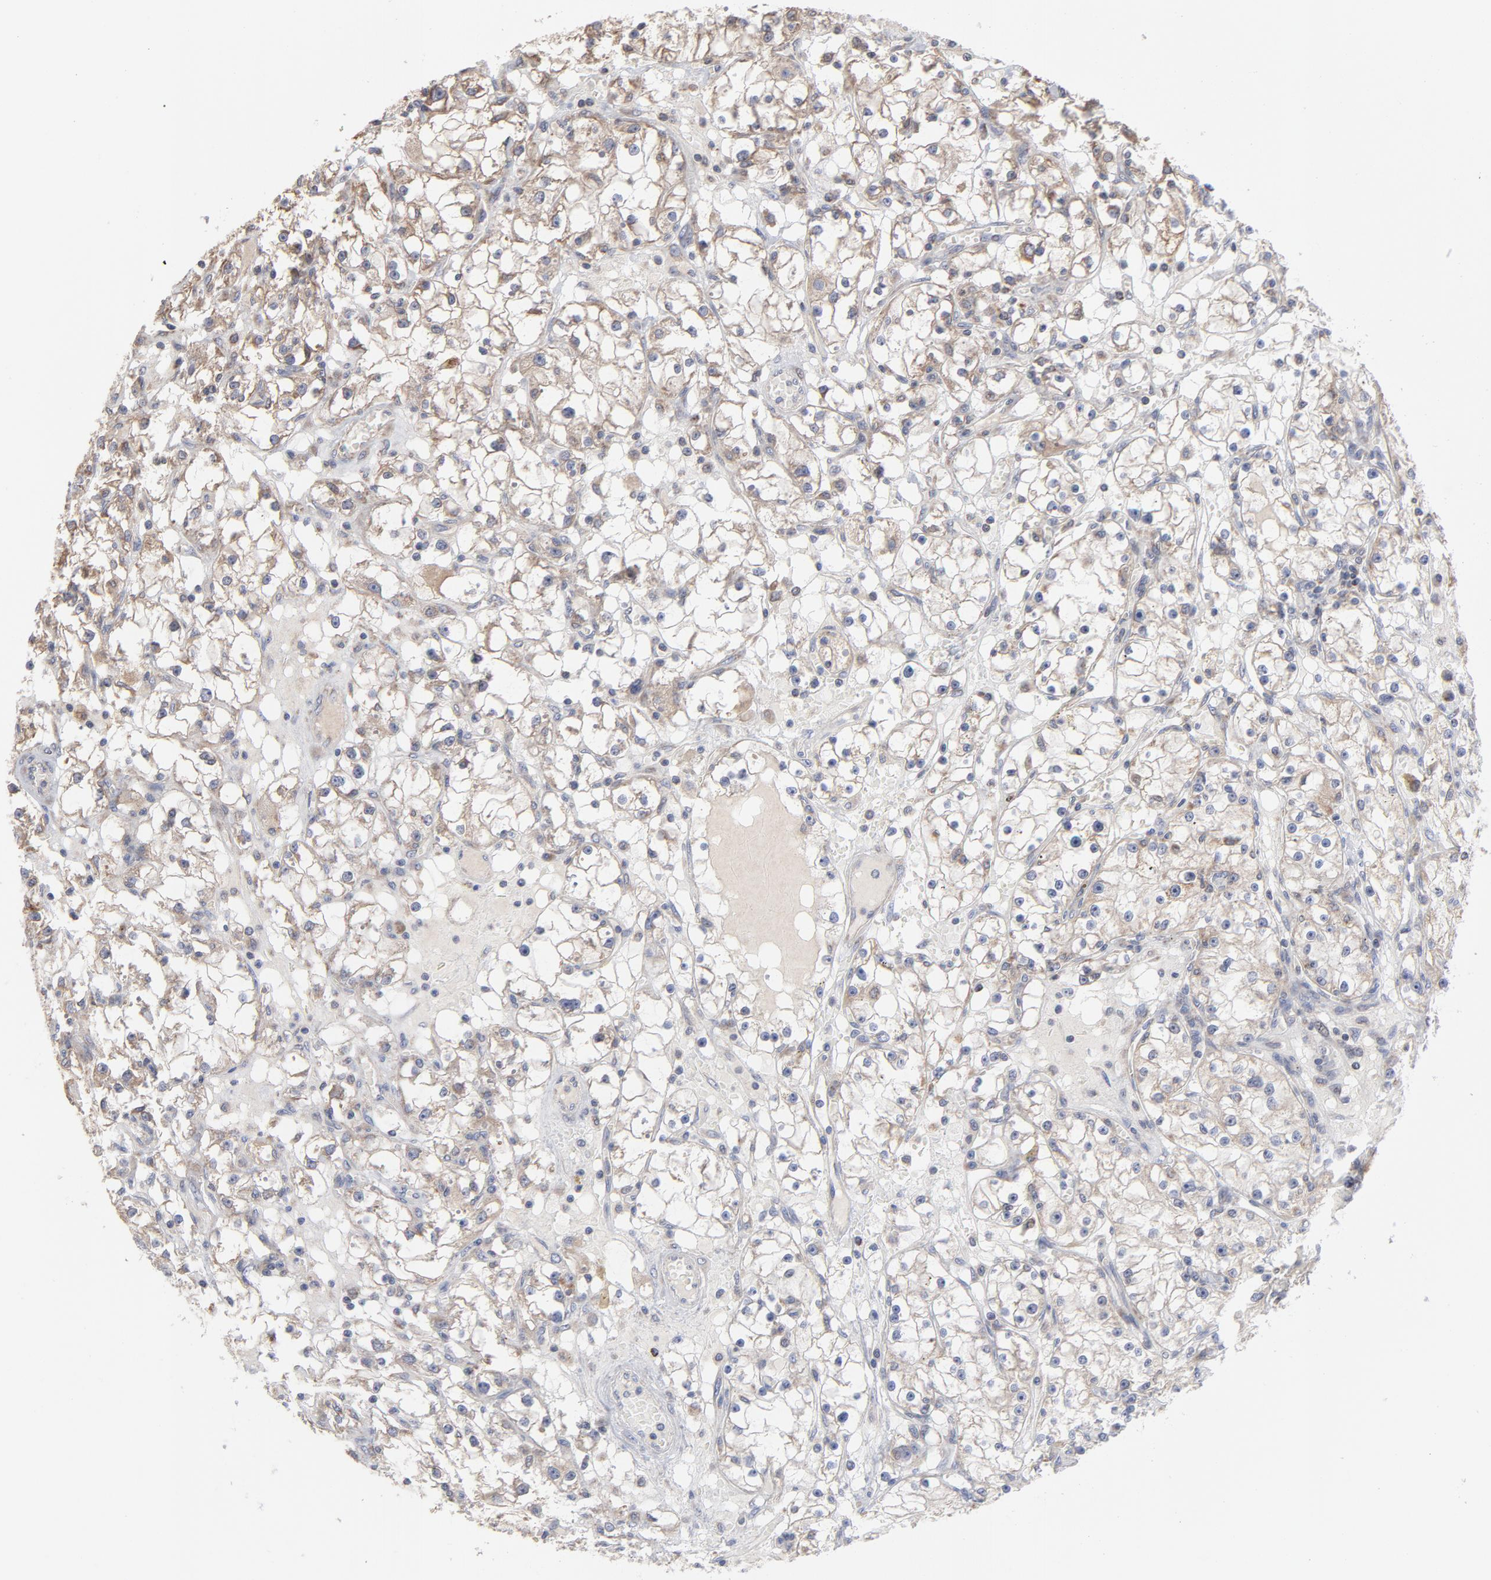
{"staining": {"intensity": "weak", "quantity": "25%-75%", "location": "cytoplasmic/membranous"}, "tissue": "renal cancer", "cell_type": "Tumor cells", "image_type": "cancer", "snomed": [{"axis": "morphology", "description": "Adenocarcinoma, NOS"}, {"axis": "topography", "description": "Kidney"}], "caption": "An IHC image of tumor tissue is shown. Protein staining in brown labels weak cytoplasmic/membranous positivity in adenocarcinoma (renal) within tumor cells. (DAB (3,3'-diaminobenzidine) IHC with brightfield microscopy, high magnification).", "gene": "PPFIBP2", "patient": {"sex": "male", "age": 56}}